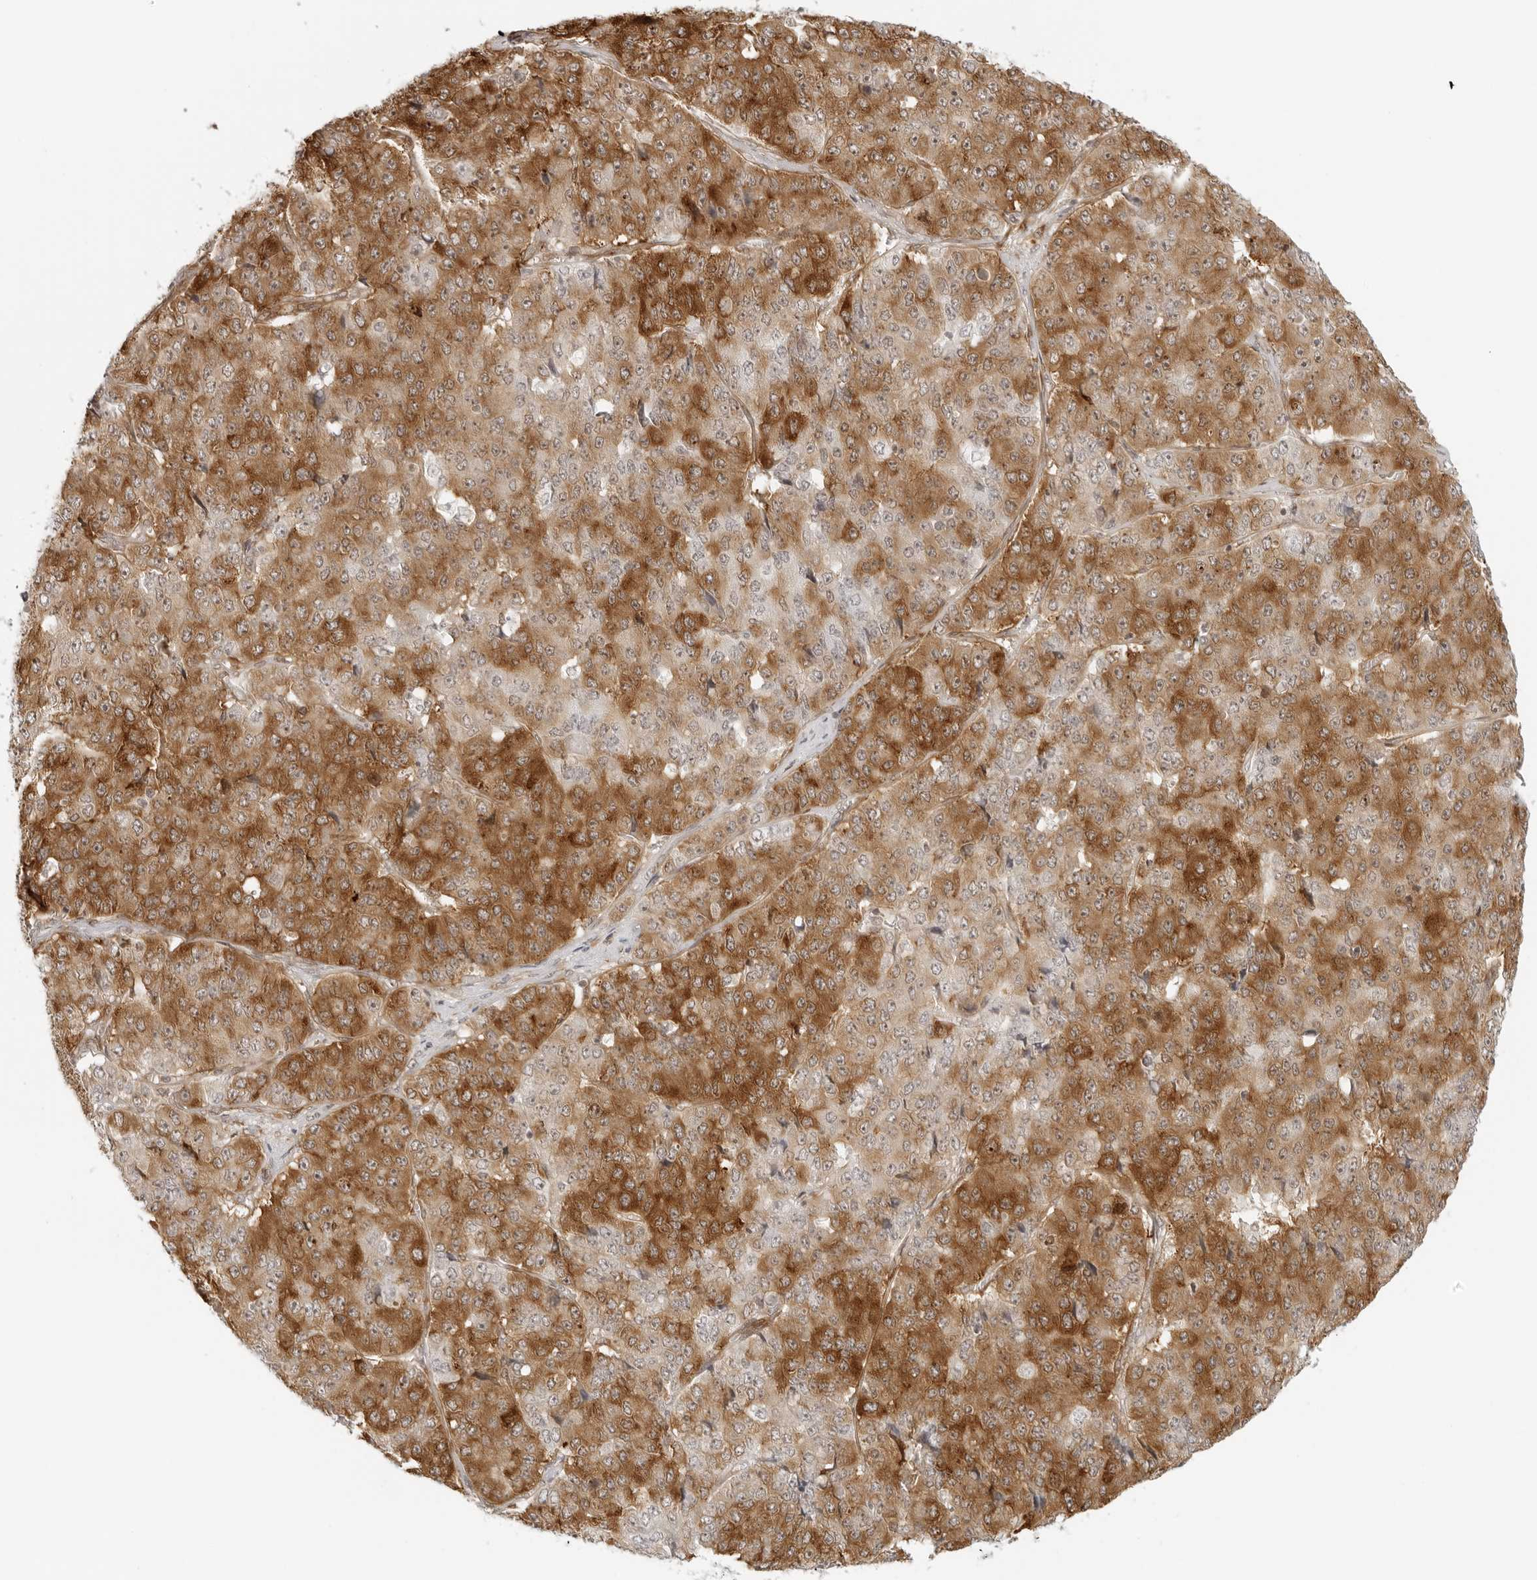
{"staining": {"intensity": "strong", "quantity": ">75%", "location": "cytoplasmic/membranous"}, "tissue": "pancreatic cancer", "cell_type": "Tumor cells", "image_type": "cancer", "snomed": [{"axis": "morphology", "description": "Adenocarcinoma, NOS"}, {"axis": "topography", "description": "Pancreas"}], "caption": "An immunohistochemistry photomicrograph of neoplastic tissue is shown. Protein staining in brown highlights strong cytoplasmic/membranous positivity in pancreatic adenocarcinoma within tumor cells. (DAB (3,3'-diaminobenzidine) = brown stain, brightfield microscopy at high magnification).", "gene": "EIF4G1", "patient": {"sex": "male", "age": 50}}